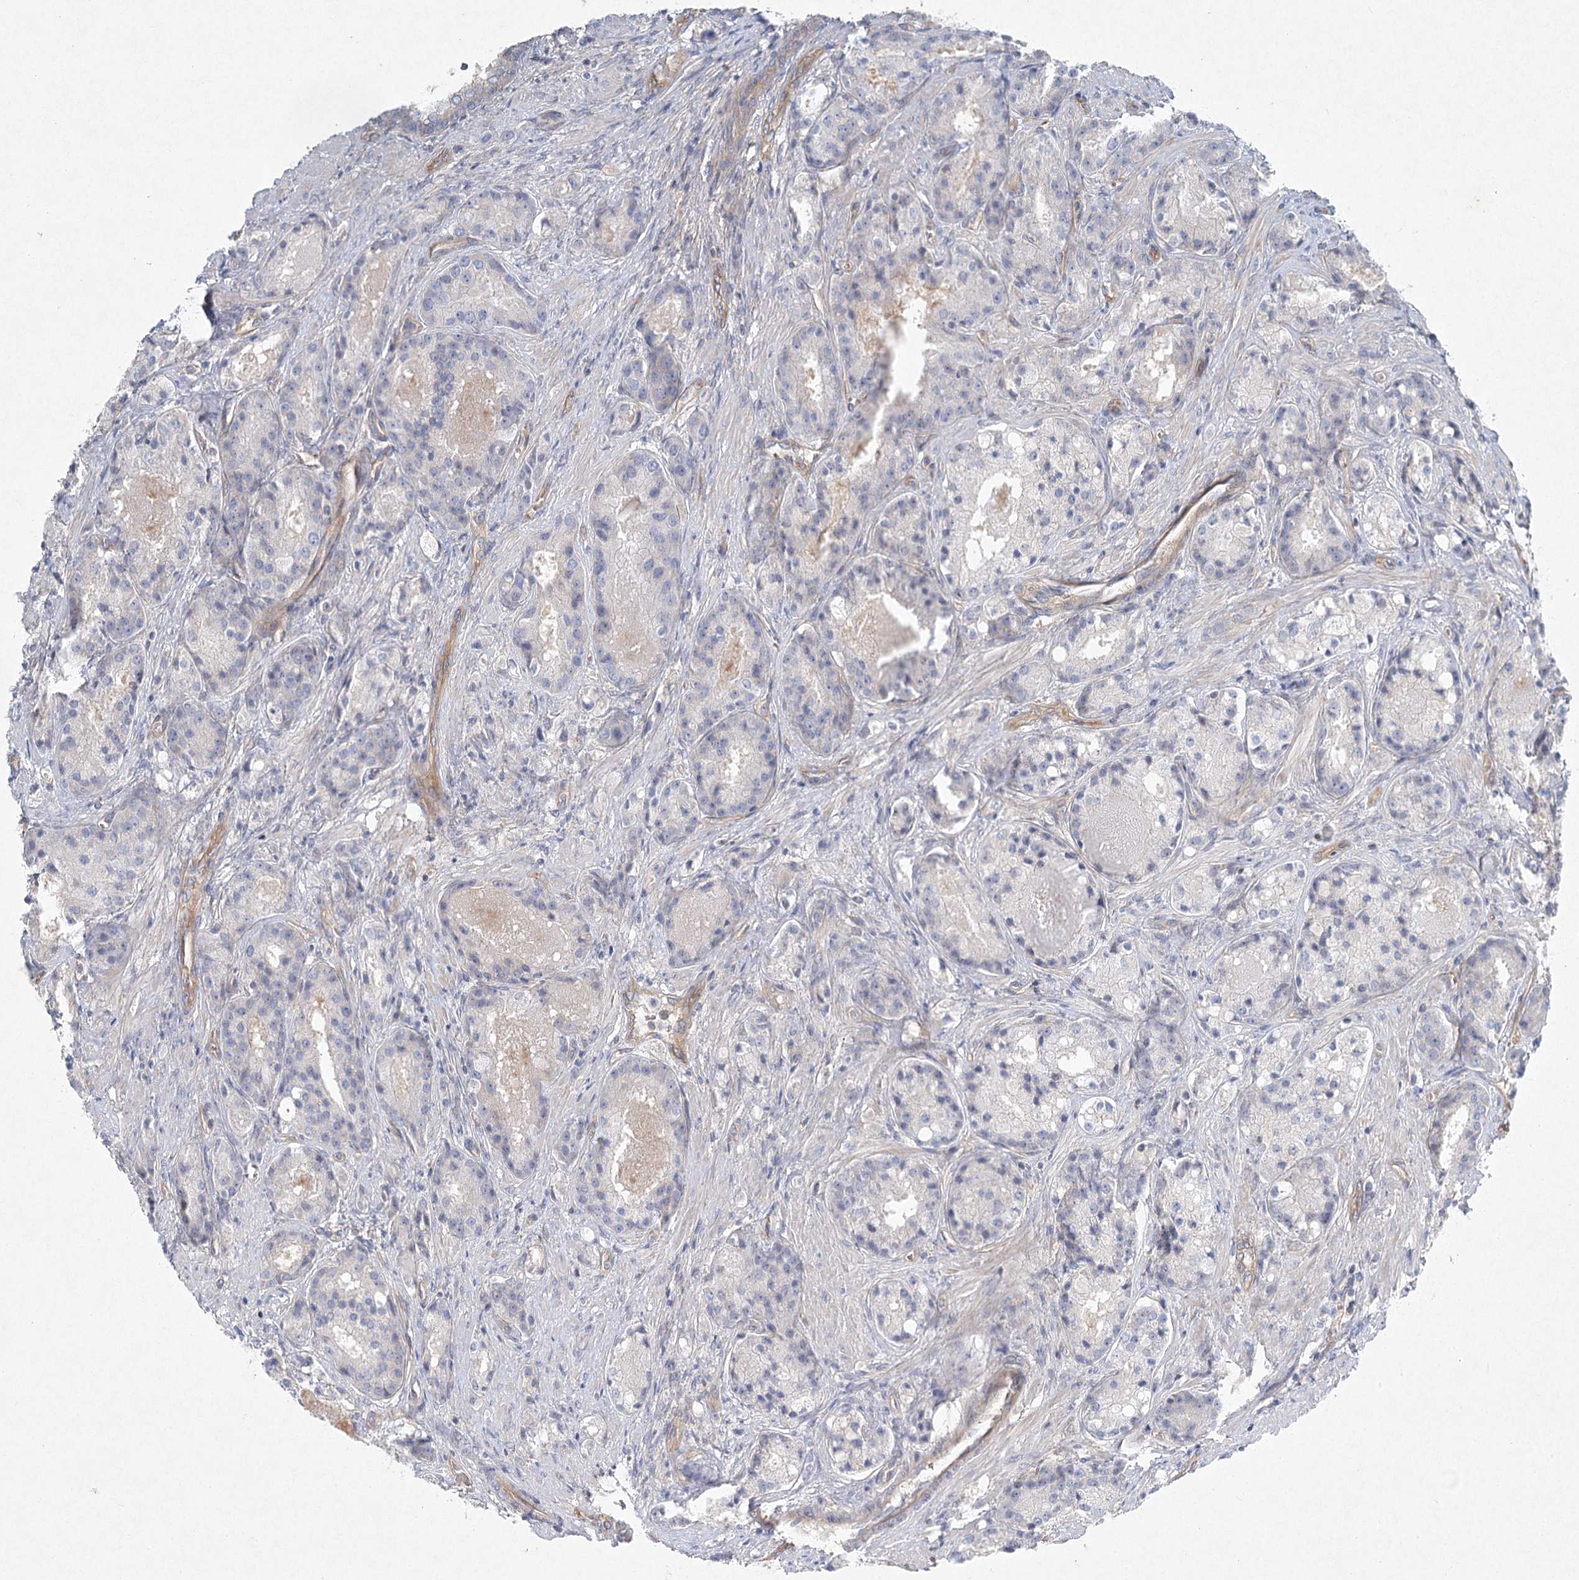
{"staining": {"intensity": "negative", "quantity": "none", "location": "none"}, "tissue": "prostate cancer", "cell_type": "Tumor cells", "image_type": "cancer", "snomed": [{"axis": "morphology", "description": "Adenocarcinoma, High grade"}, {"axis": "topography", "description": "Prostate"}], "caption": "Immunohistochemistry (IHC) of human prostate cancer reveals no staining in tumor cells.", "gene": "DNMBP", "patient": {"sex": "male", "age": 60}}